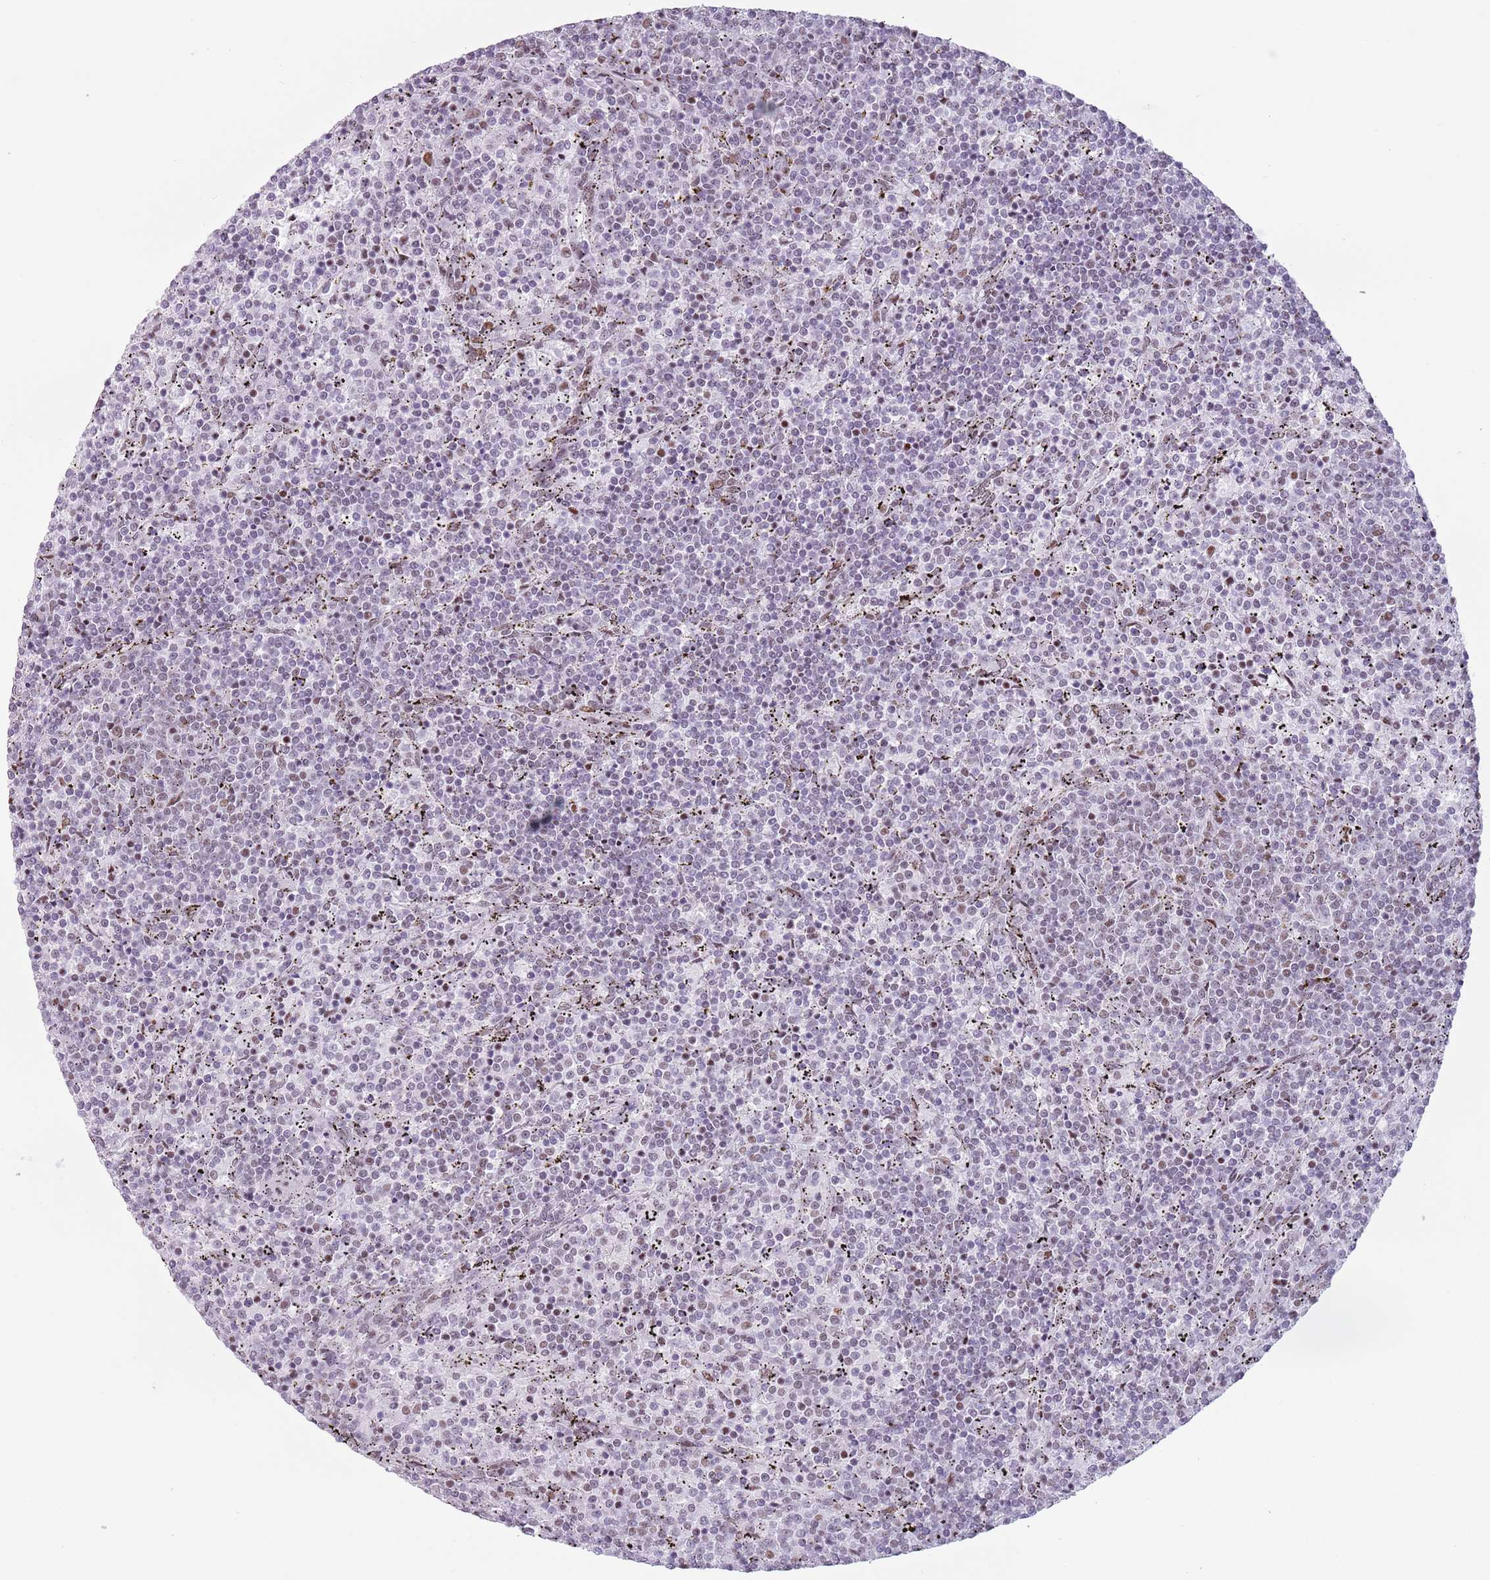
{"staining": {"intensity": "moderate", "quantity": "<25%", "location": "nuclear"}, "tissue": "lymphoma", "cell_type": "Tumor cells", "image_type": "cancer", "snomed": [{"axis": "morphology", "description": "Malignant lymphoma, non-Hodgkin's type, Low grade"}, {"axis": "topography", "description": "Spleen"}], "caption": "Immunohistochemical staining of human lymphoma demonstrates moderate nuclear protein expression in approximately <25% of tumor cells. (DAB (3,3'-diaminobenzidine) = brown stain, brightfield microscopy at high magnification).", "gene": "FAM104B", "patient": {"sex": "female", "age": 50}}